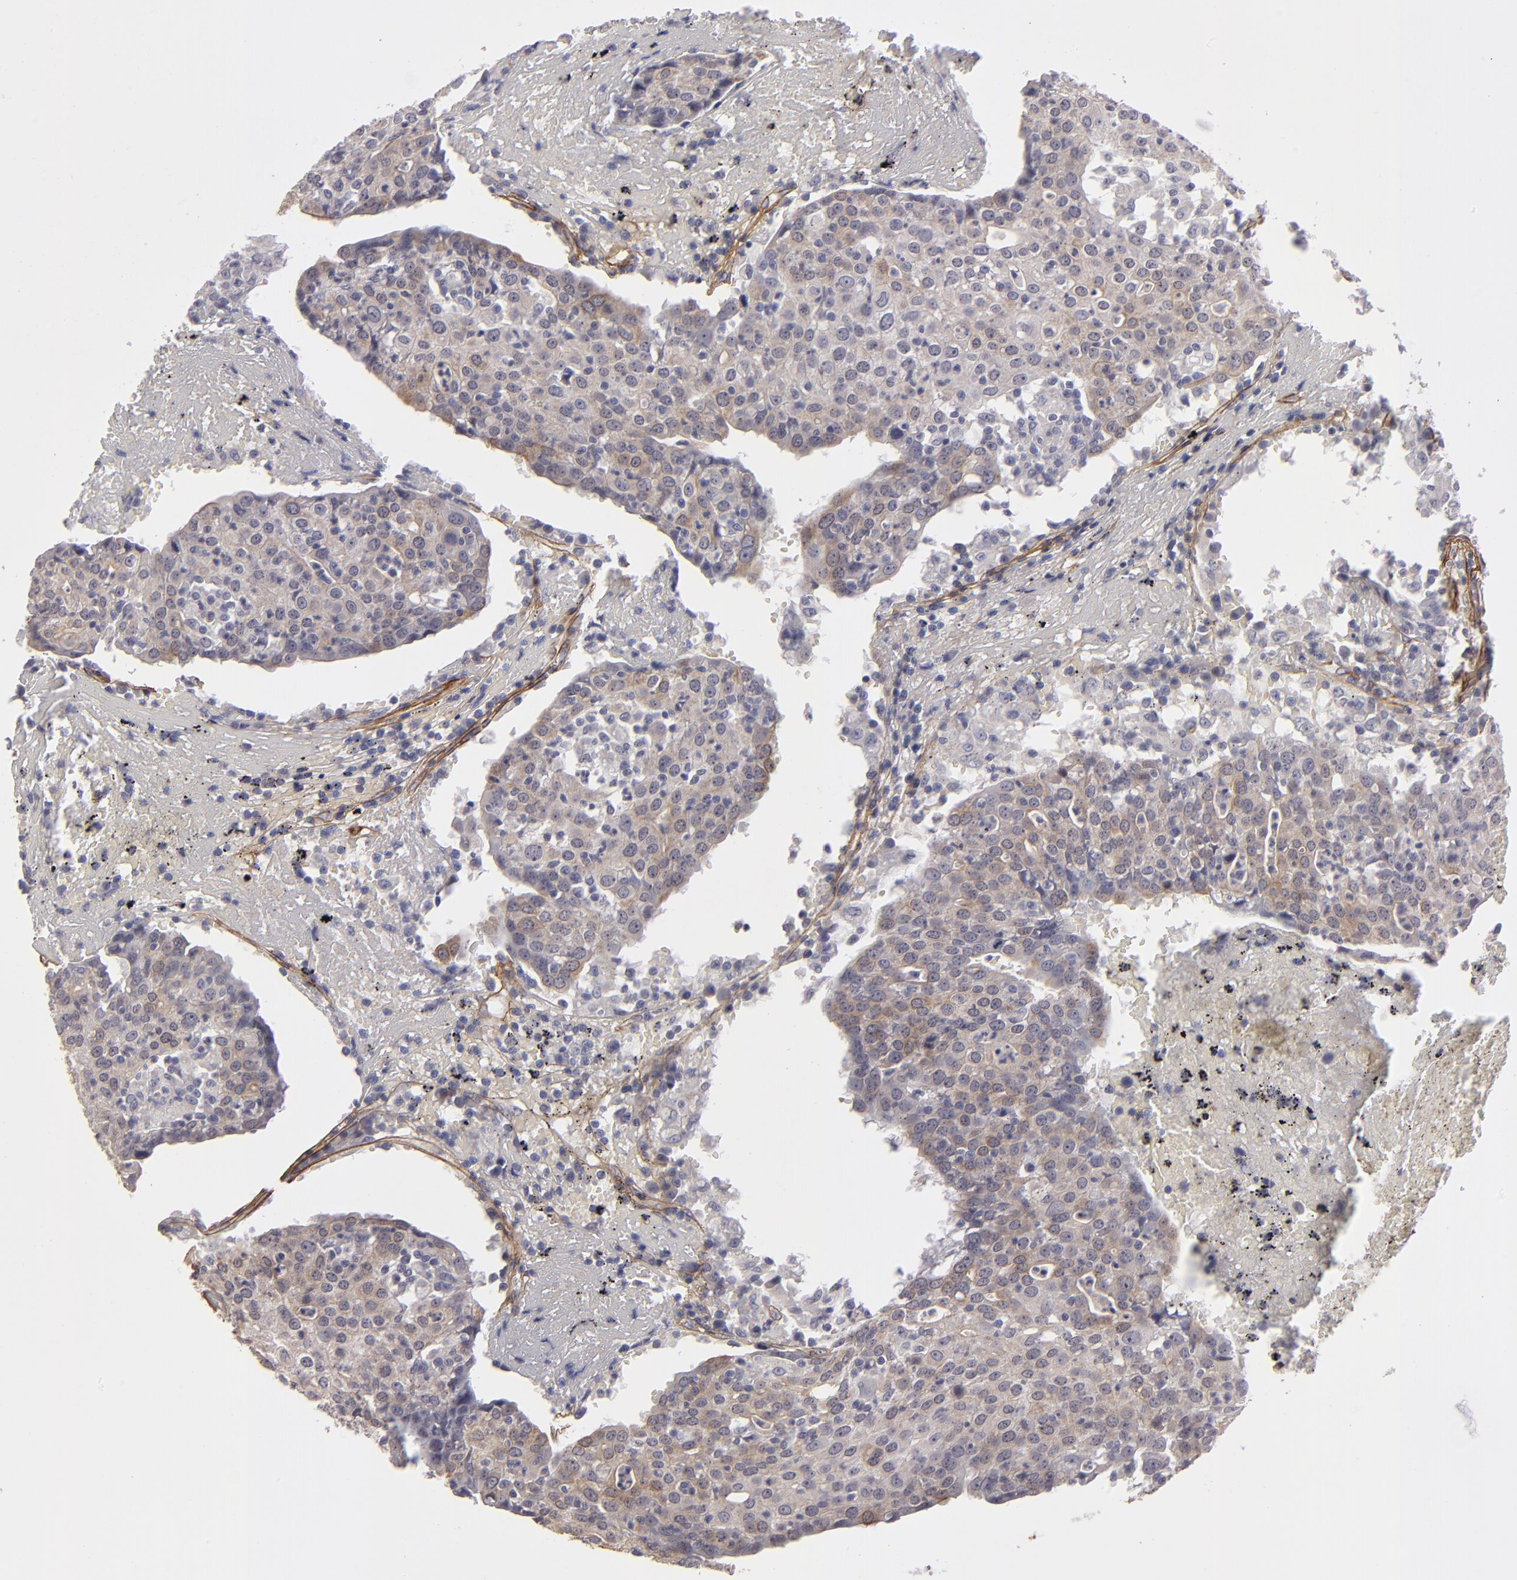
{"staining": {"intensity": "weak", "quantity": ">75%", "location": "cytoplasmic/membranous"}, "tissue": "head and neck cancer", "cell_type": "Tumor cells", "image_type": "cancer", "snomed": [{"axis": "morphology", "description": "Adenocarcinoma, NOS"}, {"axis": "topography", "description": "Salivary gland"}, {"axis": "topography", "description": "Head-Neck"}], "caption": "Protein expression analysis of head and neck cancer (adenocarcinoma) reveals weak cytoplasmic/membranous positivity in about >75% of tumor cells. (DAB IHC with brightfield microscopy, high magnification).", "gene": "ZNF175", "patient": {"sex": "female", "age": 65}}